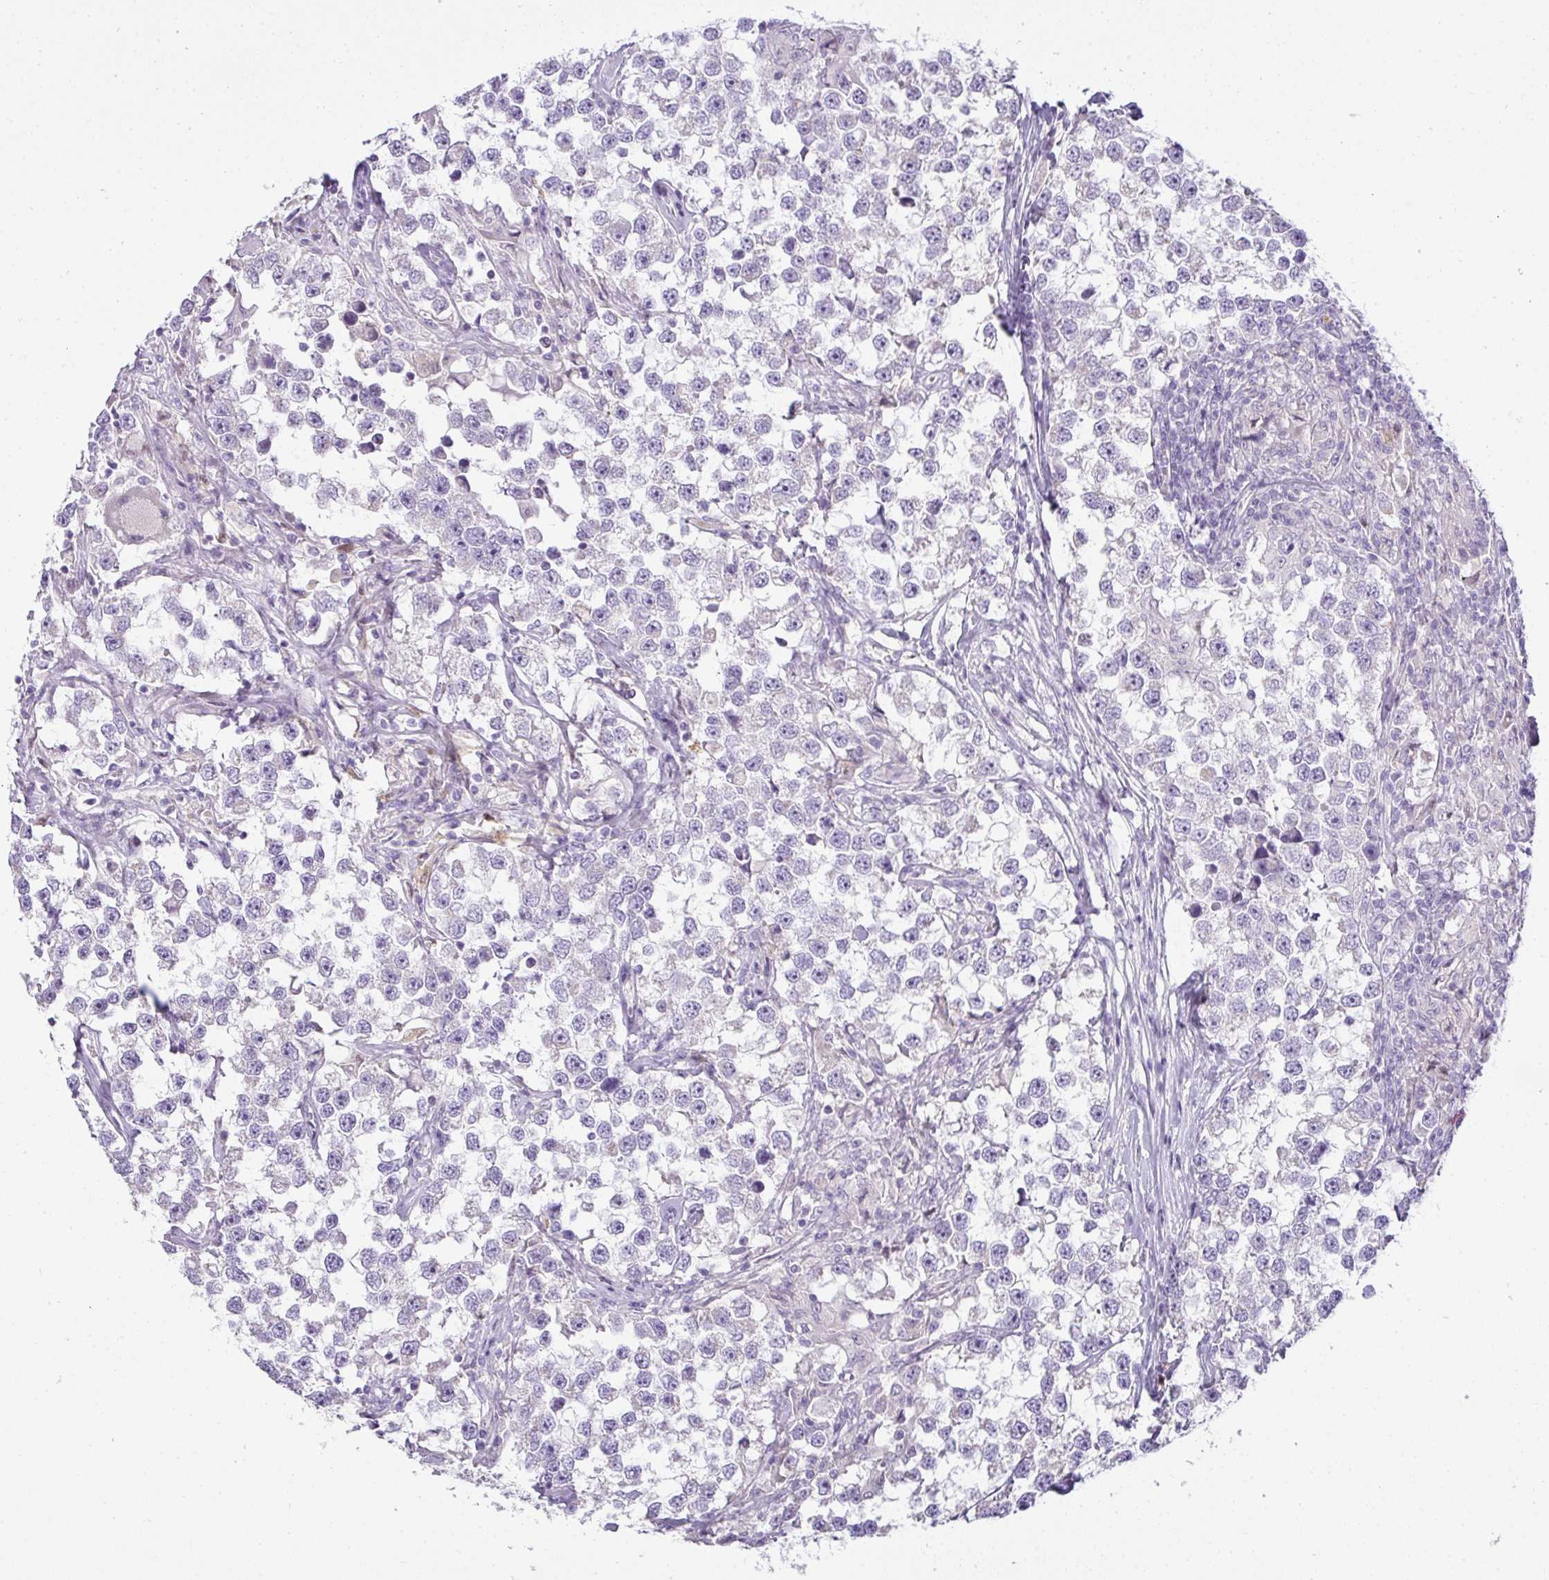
{"staining": {"intensity": "negative", "quantity": "none", "location": "none"}, "tissue": "testis cancer", "cell_type": "Tumor cells", "image_type": "cancer", "snomed": [{"axis": "morphology", "description": "Seminoma, NOS"}, {"axis": "topography", "description": "Testis"}], "caption": "An immunohistochemistry image of testis cancer (seminoma) is shown. There is no staining in tumor cells of testis cancer (seminoma).", "gene": "CMPK1", "patient": {"sex": "male", "age": 46}}